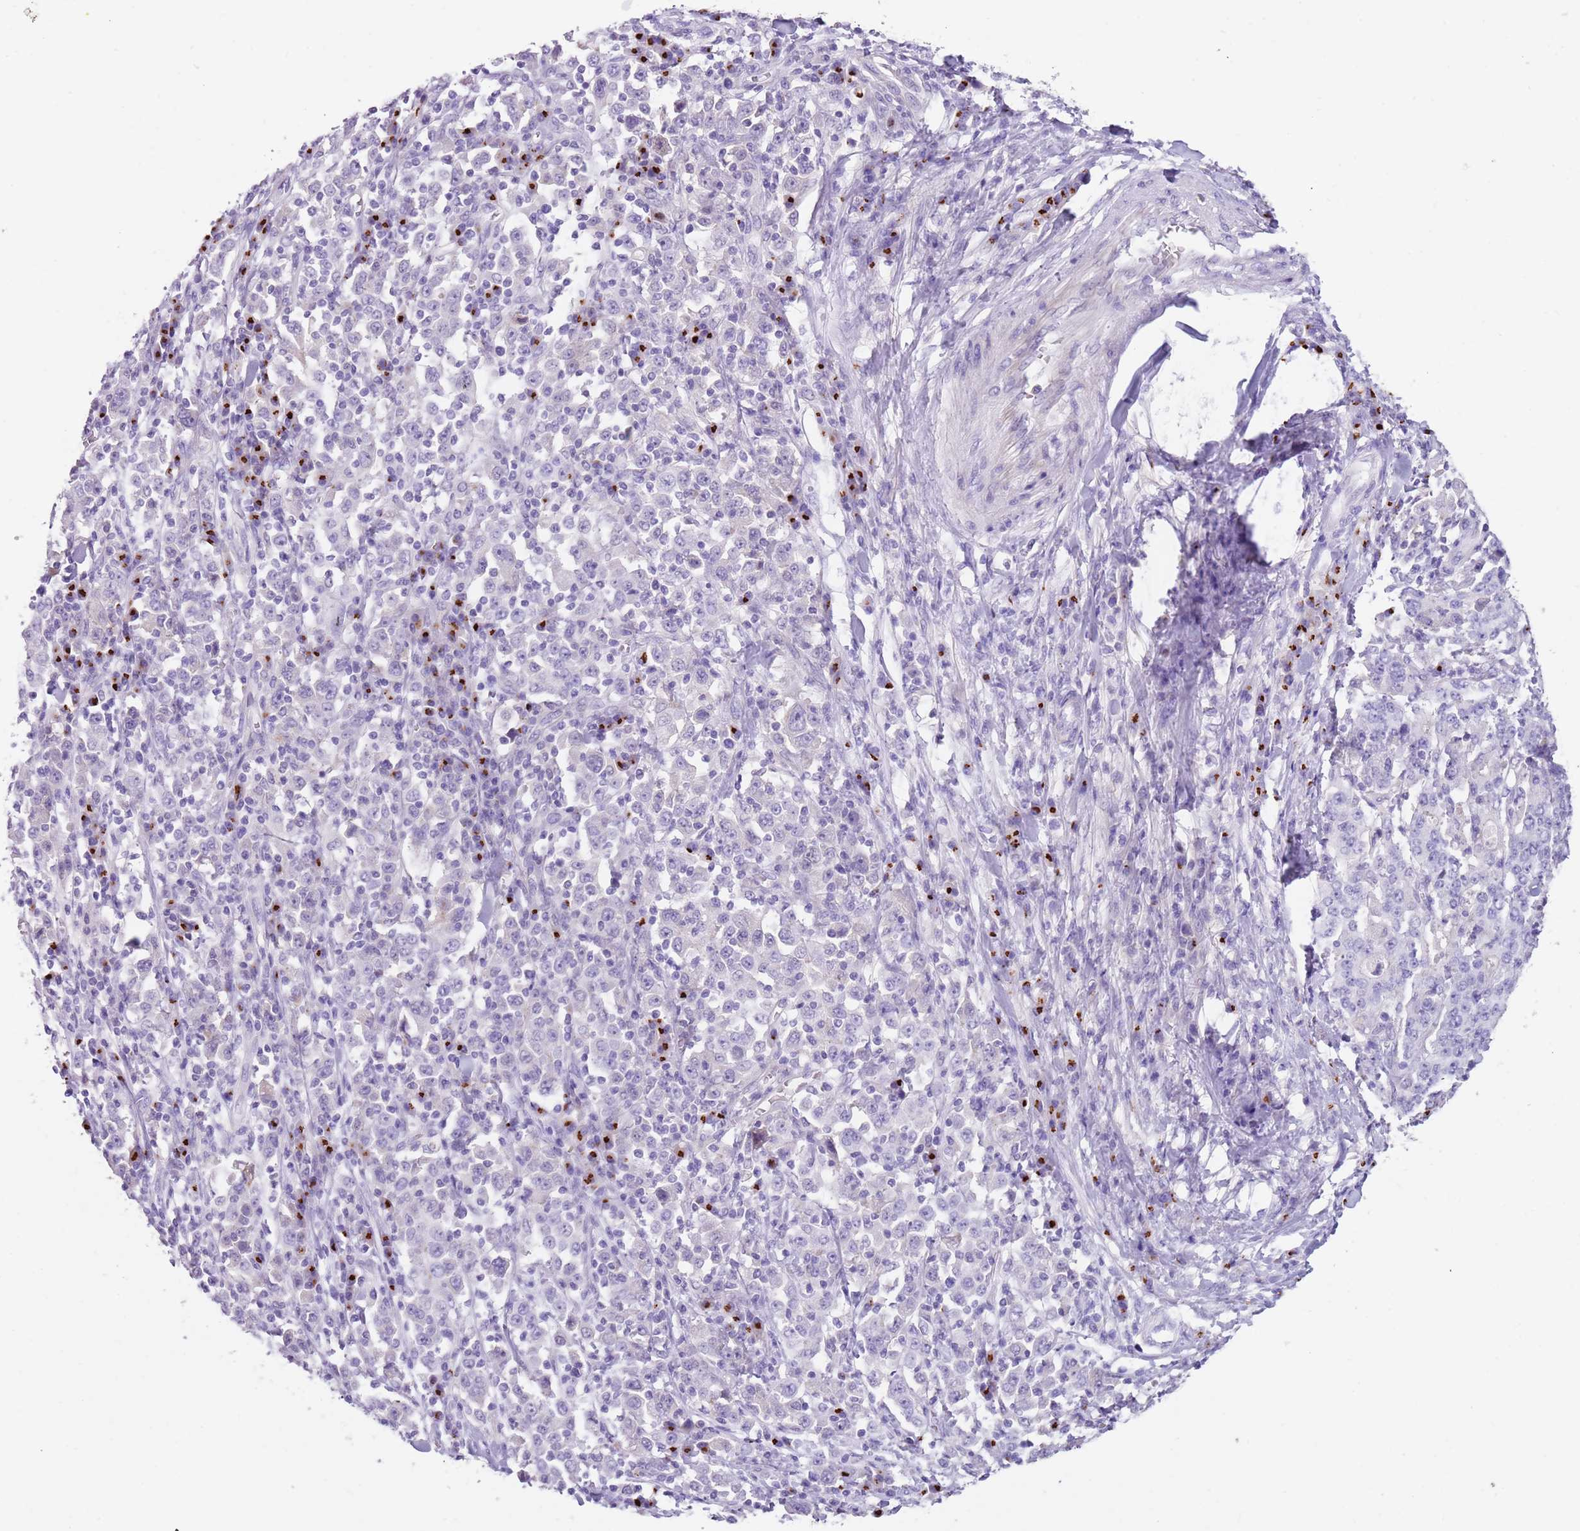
{"staining": {"intensity": "negative", "quantity": "none", "location": "none"}, "tissue": "stomach cancer", "cell_type": "Tumor cells", "image_type": "cancer", "snomed": [{"axis": "morphology", "description": "Normal tissue, NOS"}, {"axis": "morphology", "description": "Adenocarcinoma, NOS"}, {"axis": "topography", "description": "Stomach, upper"}, {"axis": "topography", "description": "Stomach"}], "caption": "Image shows no significant protein positivity in tumor cells of stomach cancer (adenocarcinoma).", "gene": "C2CD3", "patient": {"sex": "male", "age": 59}}